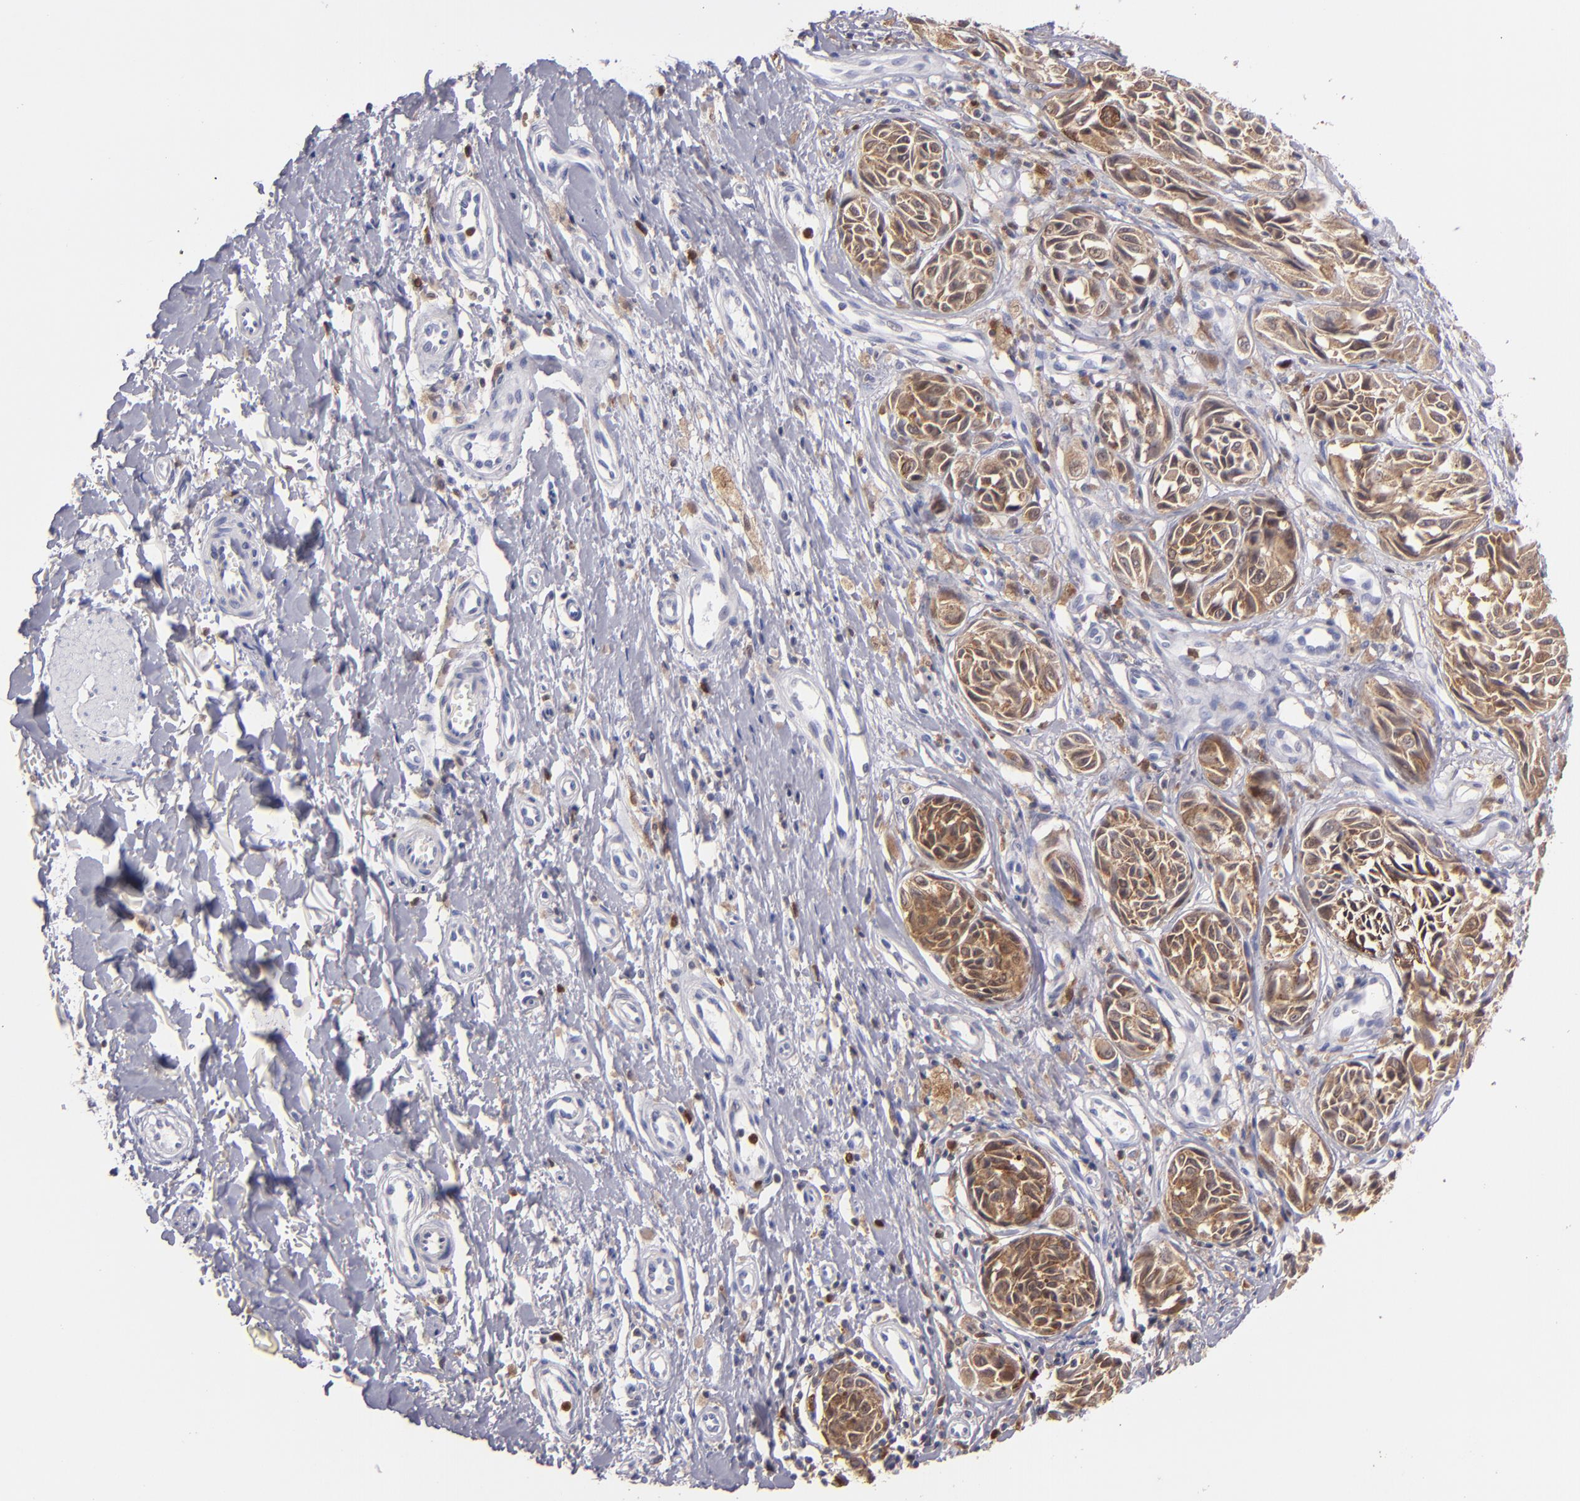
{"staining": {"intensity": "strong", "quantity": ">75%", "location": "cytoplasmic/membranous"}, "tissue": "melanoma", "cell_type": "Tumor cells", "image_type": "cancer", "snomed": [{"axis": "morphology", "description": "Malignant melanoma, NOS"}, {"axis": "topography", "description": "Skin"}], "caption": "Protein staining shows strong cytoplasmic/membranous positivity in about >75% of tumor cells in melanoma. The staining is performed using DAB brown chromogen to label protein expression. The nuclei are counter-stained blue using hematoxylin.", "gene": "PRKCD", "patient": {"sex": "male", "age": 67}}